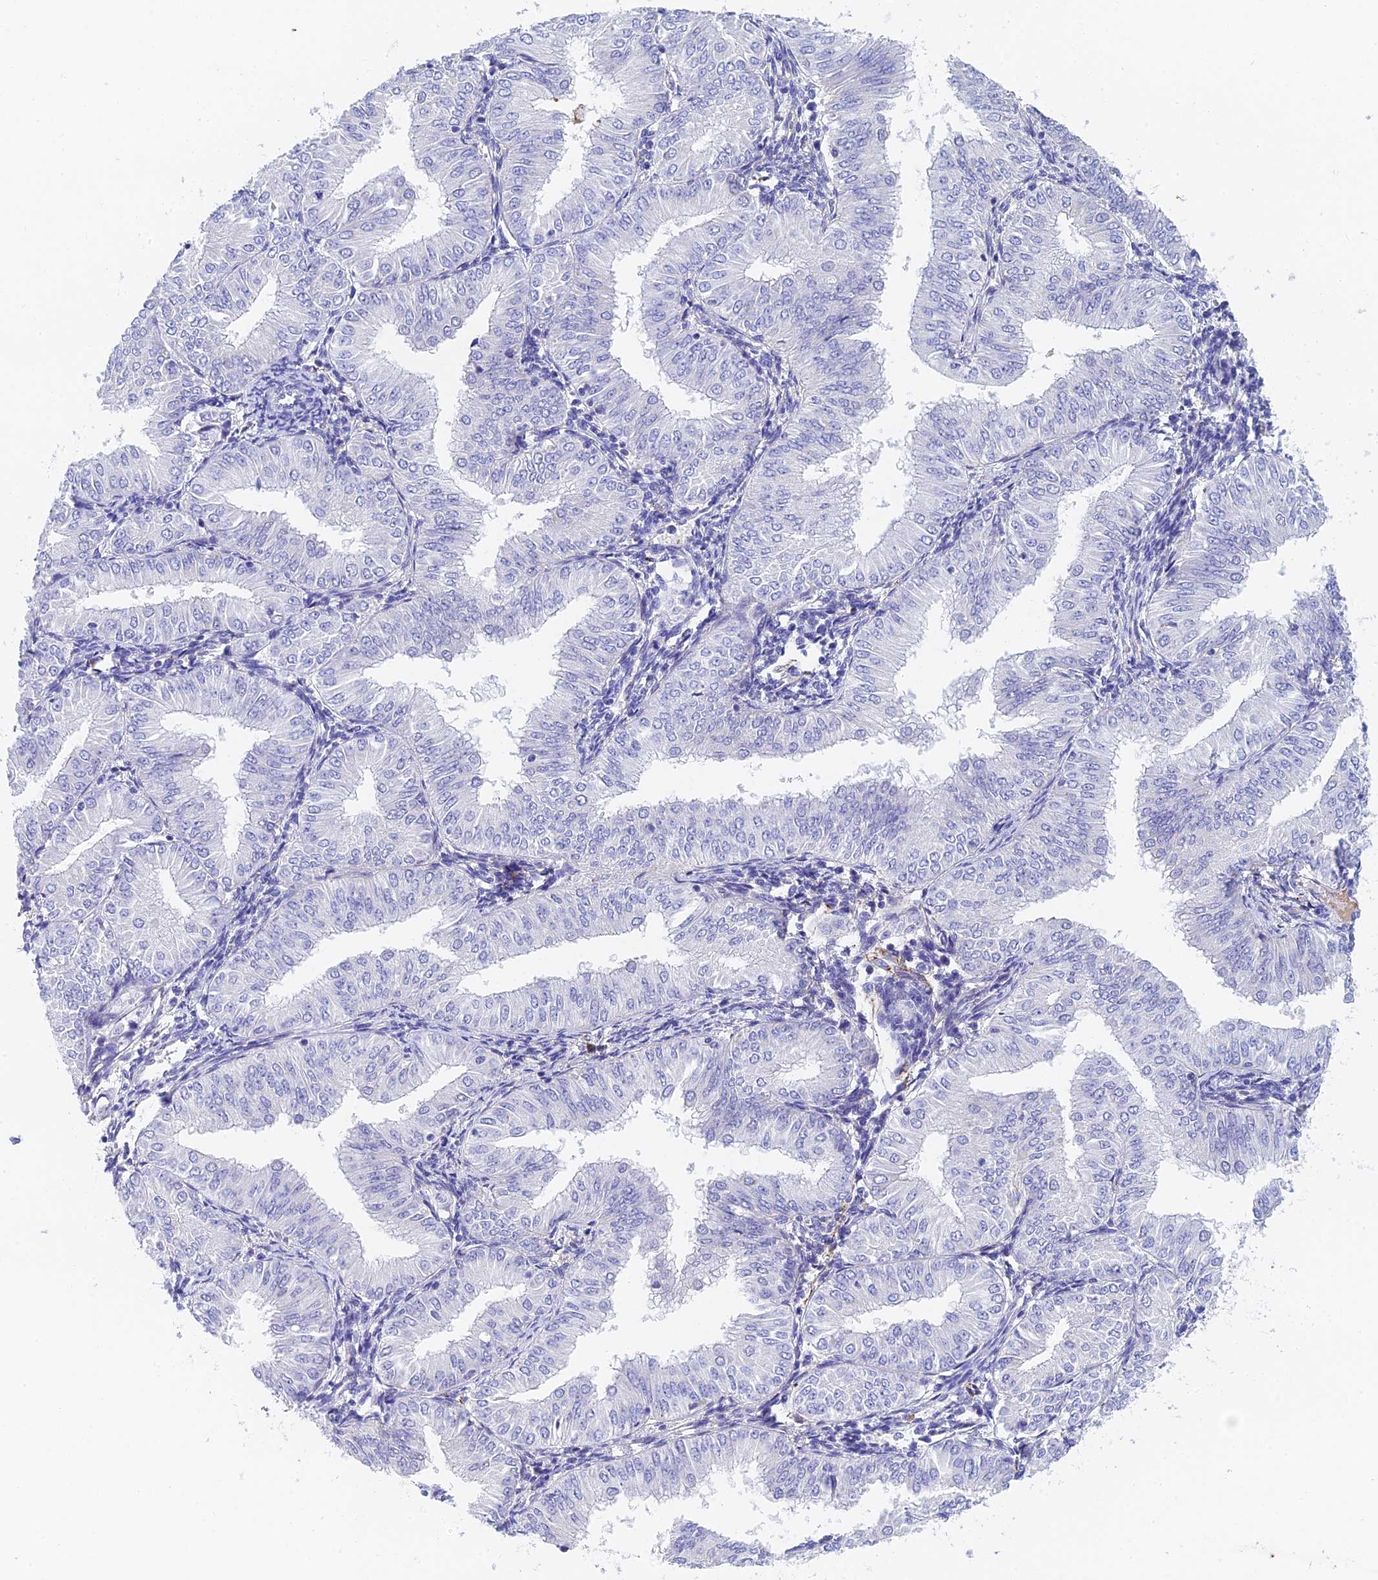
{"staining": {"intensity": "negative", "quantity": "none", "location": "none"}, "tissue": "endometrial cancer", "cell_type": "Tumor cells", "image_type": "cancer", "snomed": [{"axis": "morphology", "description": "Normal tissue, NOS"}, {"axis": "morphology", "description": "Adenocarcinoma, NOS"}, {"axis": "topography", "description": "Endometrium"}], "caption": "Tumor cells are negative for protein expression in human endometrial cancer. Brightfield microscopy of immunohistochemistry (IHC) stained with DAB (brown) and hematoxylin (blue), captured at high magnification.", "gene": "ADAMTS13", "patient": {"sex": "female", "age": 53}}